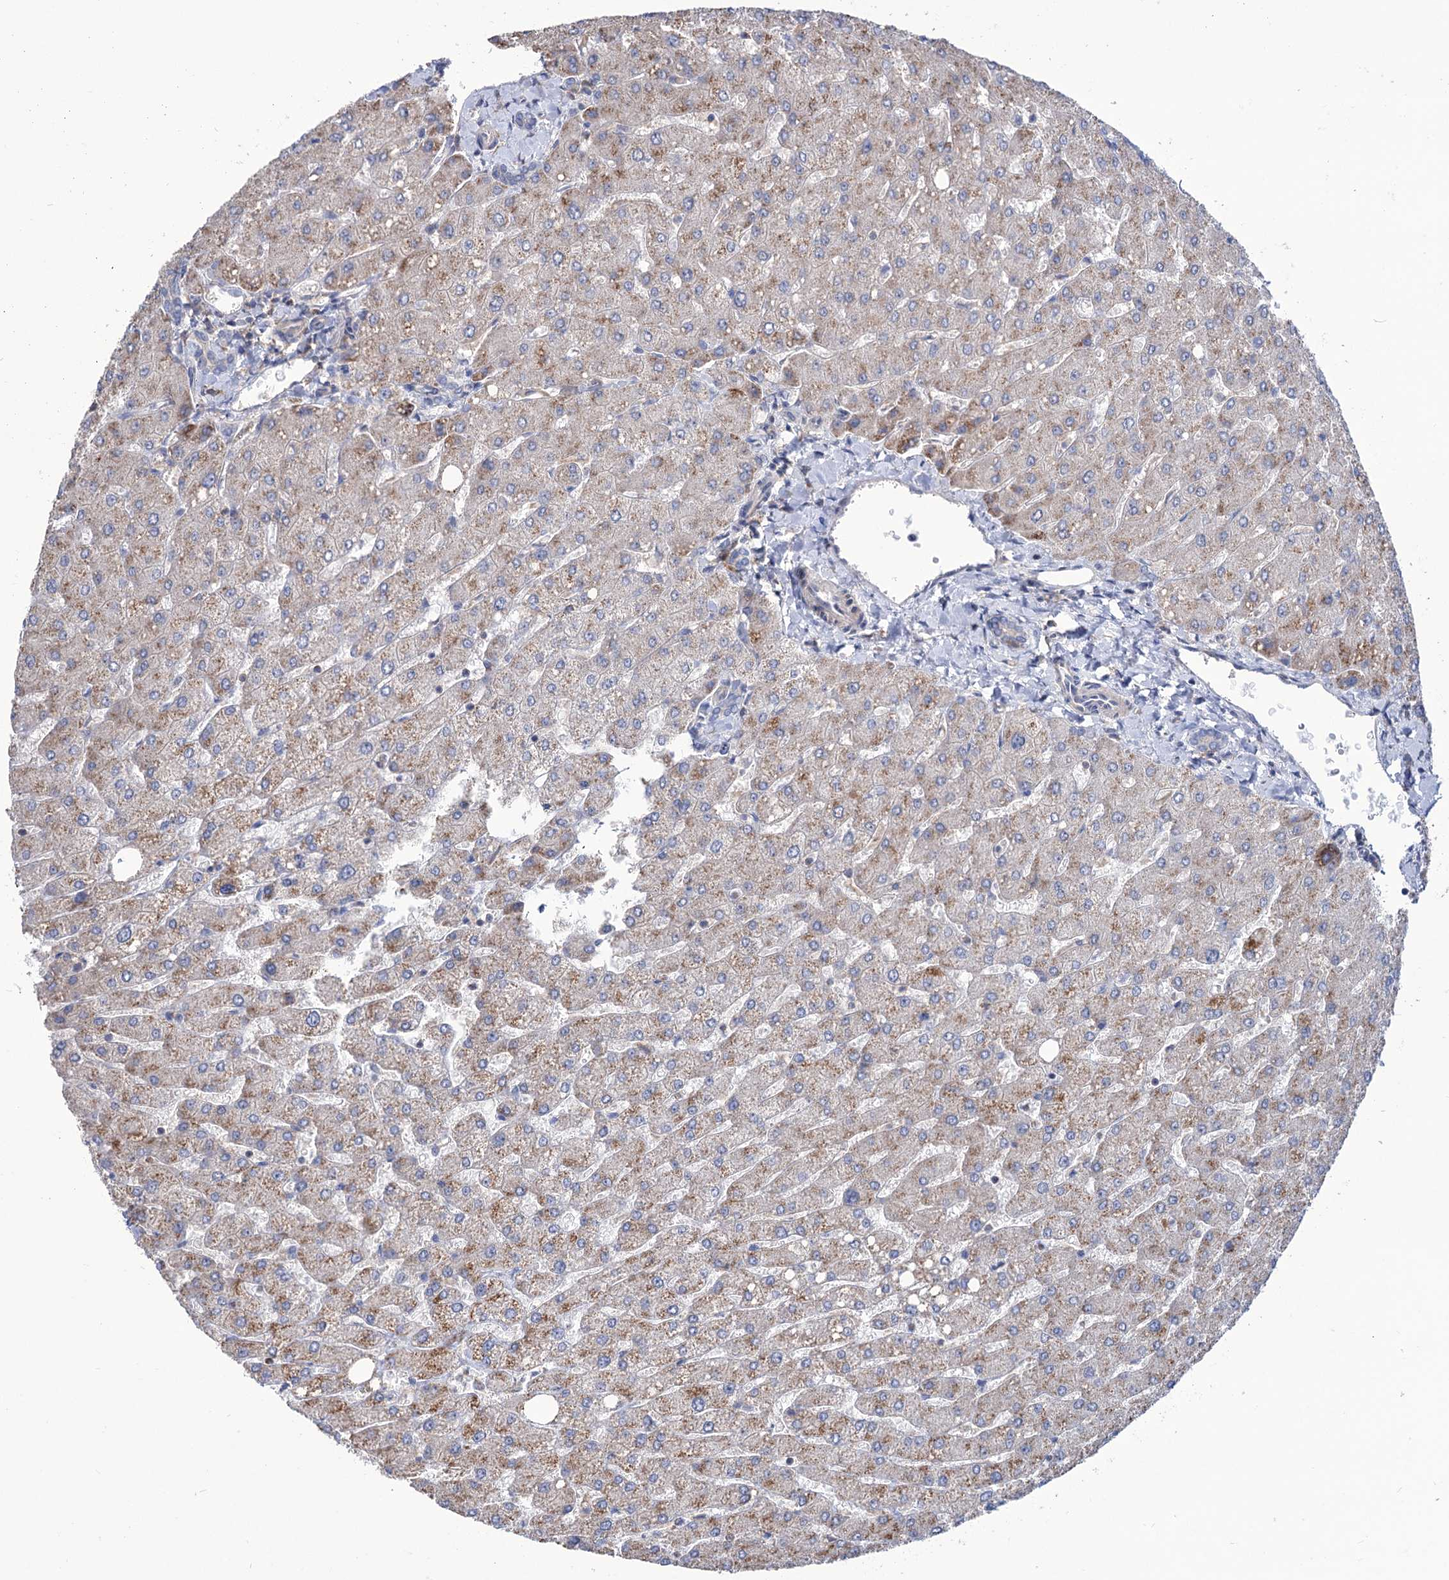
{"staining": {"intensity": "negative", "quantity": "none", "location": "none"}, "tissue": "liver", "cell_type": "Cholangiocytes", "image_type": "normal", "snomed": [{"axis": "morphology", "description": "Normal tissue, NOS"}, {"axis": "topography", "description": "Liver"}], "caption": "Human liver stained for a protein using immunohistochemistry shows no staining in cholangiocytes.", "gene": "SEC24A", "patient": {"sex": "male", "age": 55}}